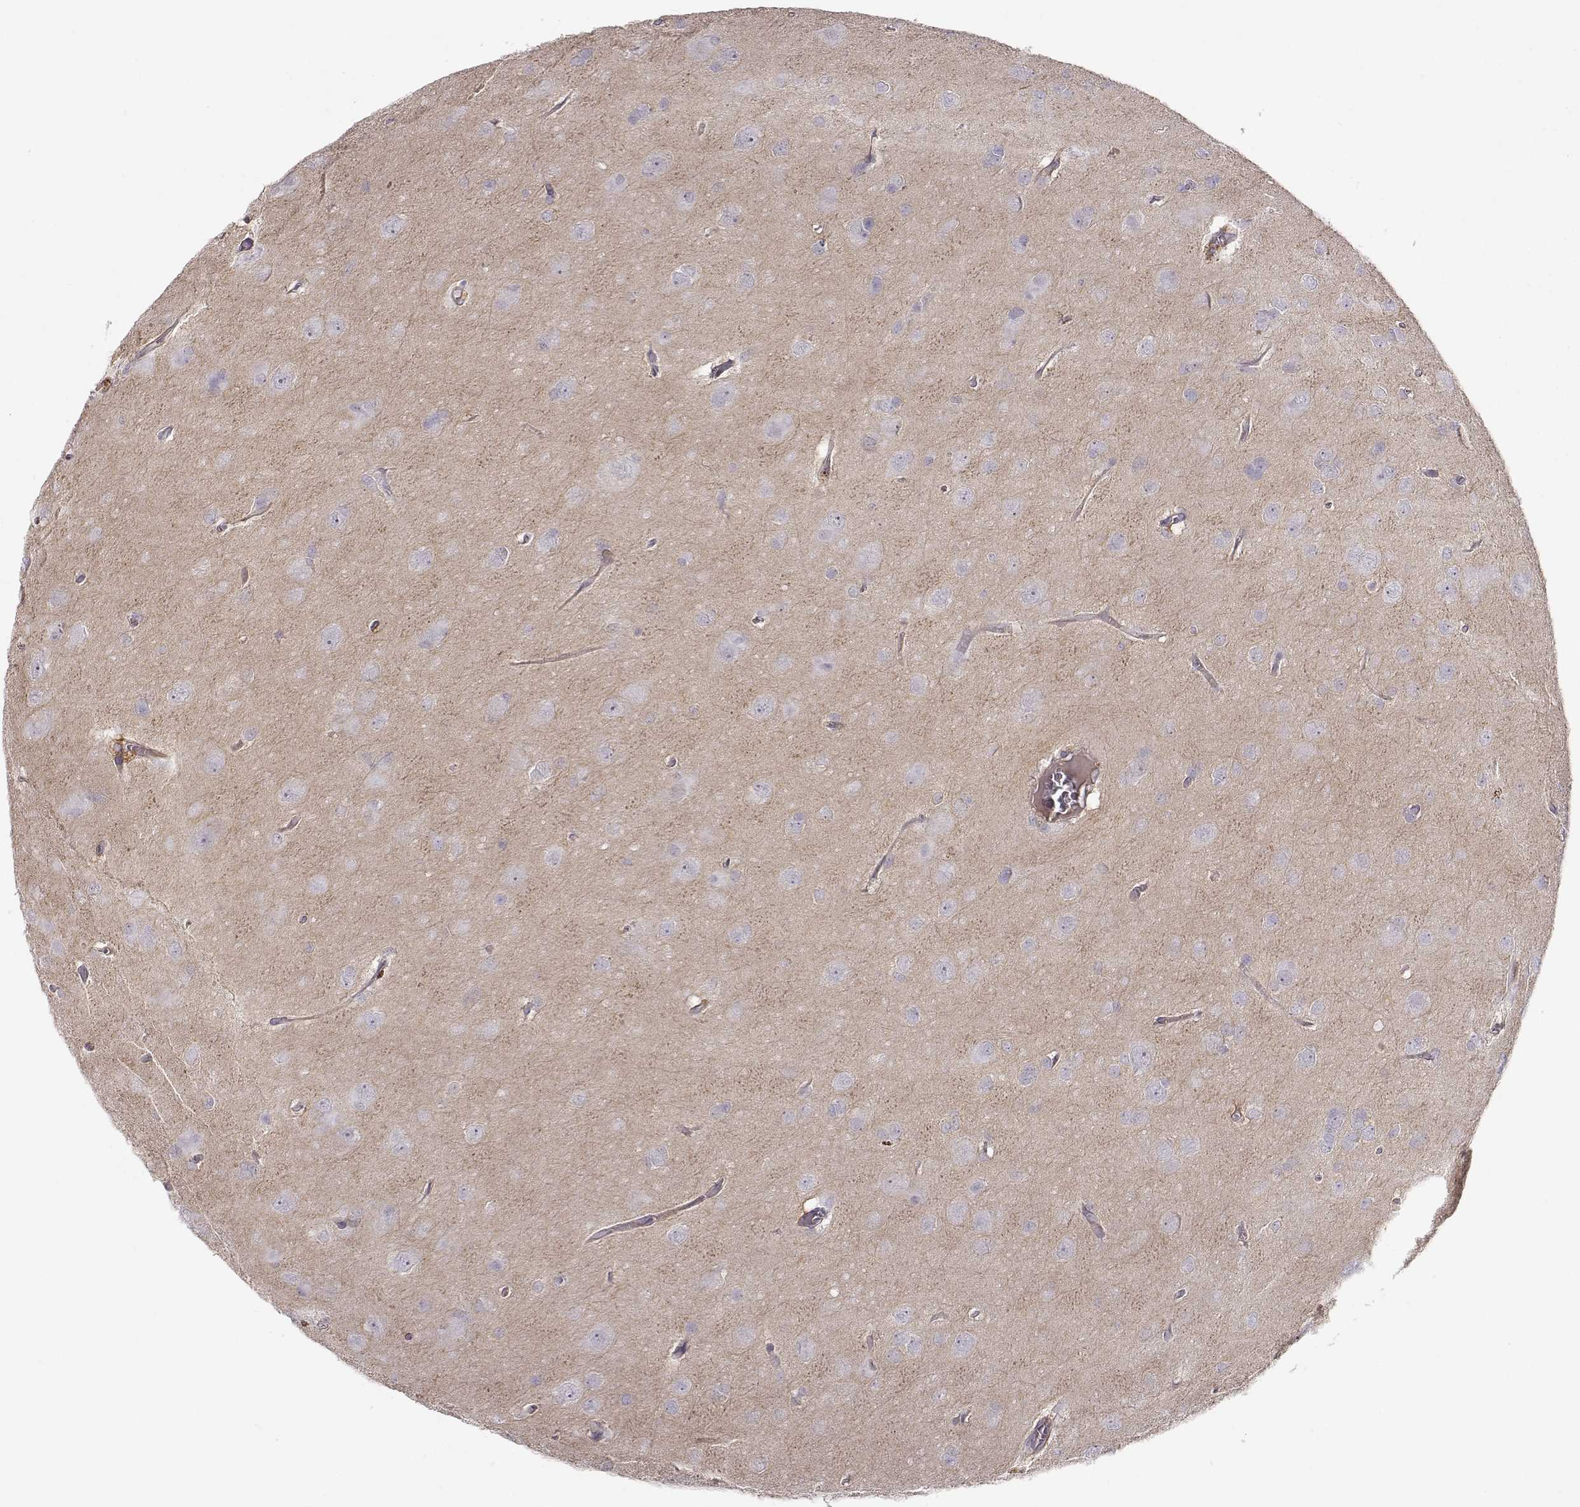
{"staining": {"intensity": "negative", "quantity": "none", "location": "none"}, "tissue": "glioma", "cell_type": "Tumor cells", "image_type": "cancer", "snomed": [{"axis": "morphology", "description": "Glioma, malignant, Low grade"}, {"axis": "topography", "description": "Brain"}], "caption": "Immunohistochemistry micrograph of neoplastic tissue: malignant glioma (low-grade) stained with DAB (3,3'-diaminobenzidine) exhibits no significant protein staining in tumor cells. (DAB IHC with hematoxylin counter stain).", "gene": "TRIM69", "patient": {"sex": "male", "age": 58}}